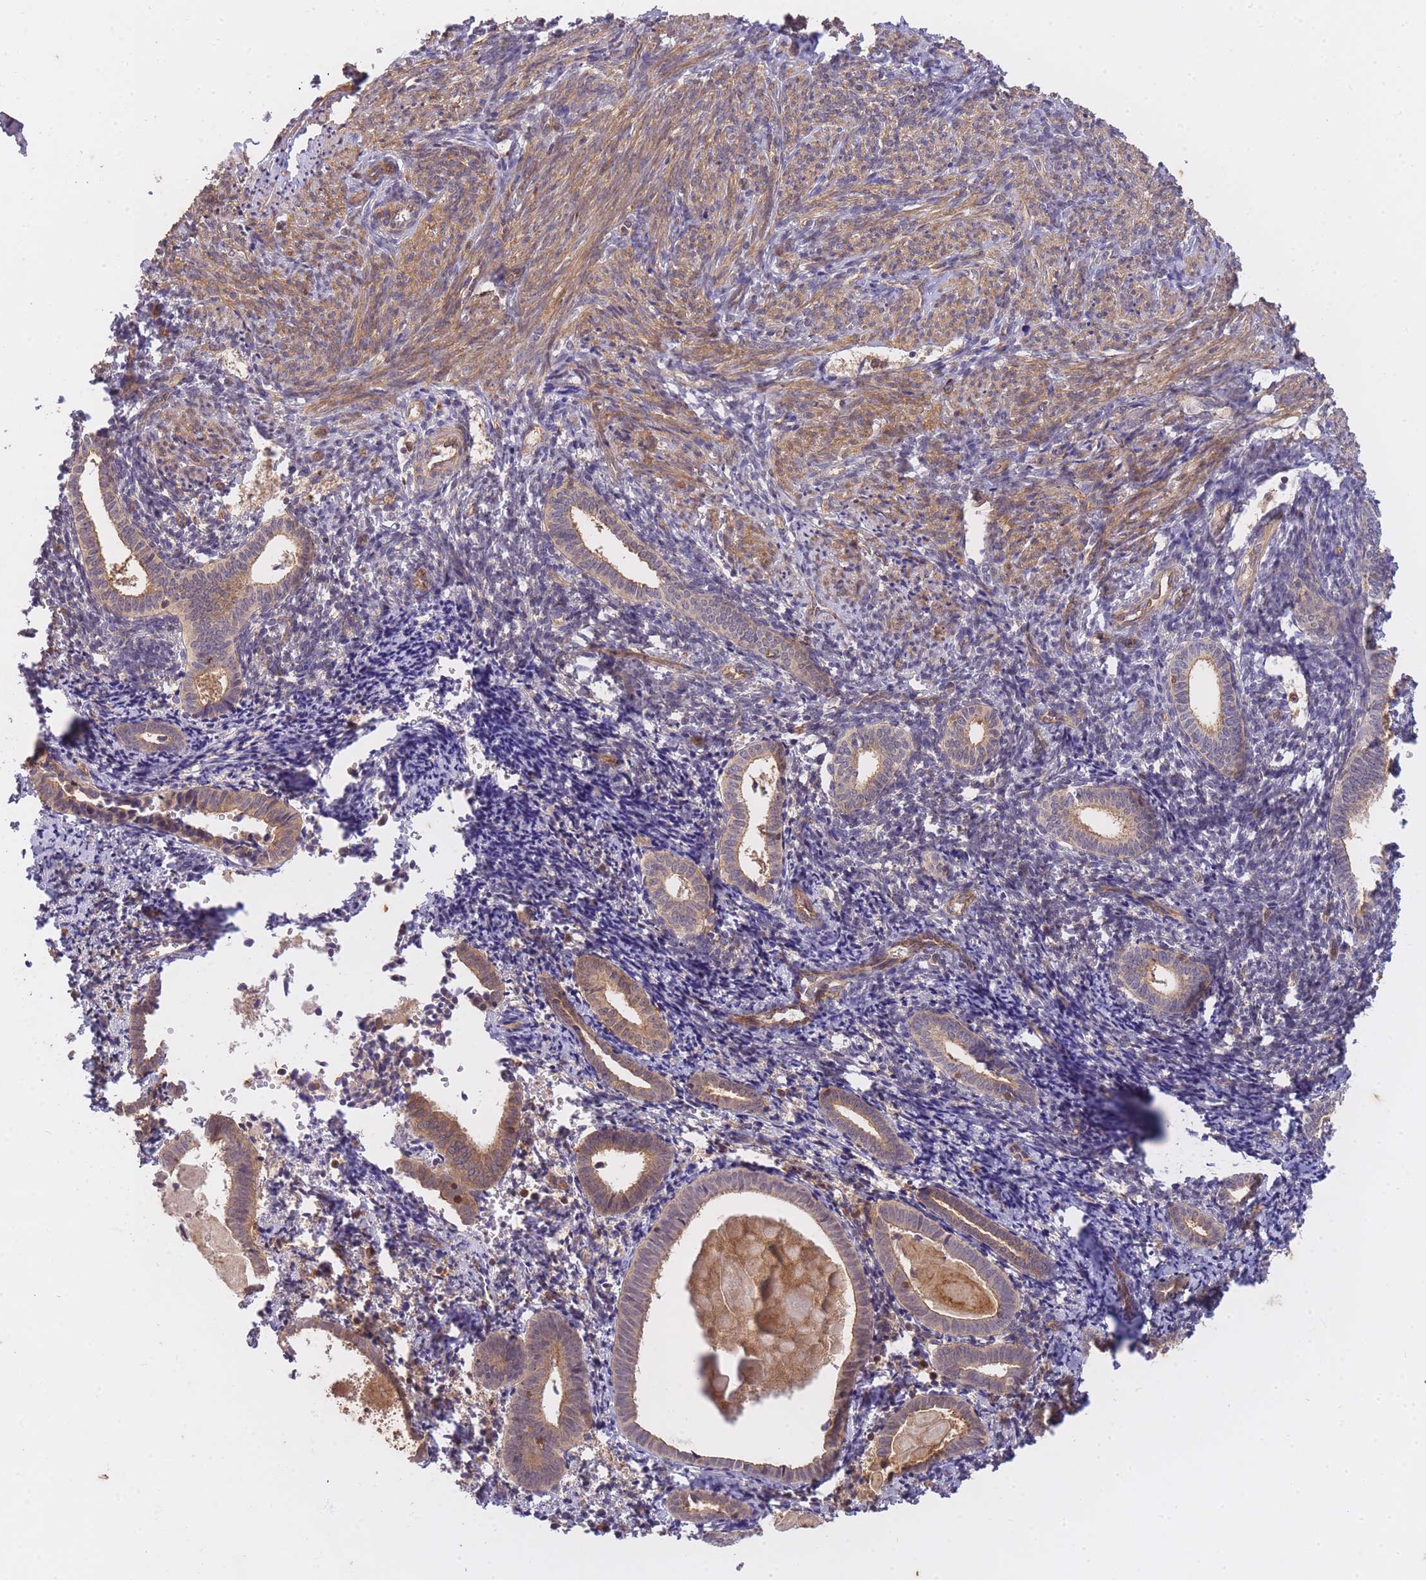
{"staining": {"intensity": "weak", "quantity": "25%-75%", "location": "cytoplasmic/membranous"}, "tissue": "endometrium", "cell_type": "Cells in endometrial stroma", "image_type": "normal", "snomed": [{"axis": "morphology", "description": "Normal tissue, NOS"}, {"axis": "topography", "description": "Endometrium"}], "caption": "High-magnification brightfield microscopy of unremarkable endometrium stained with DAB (3,3'-diaminobenzidine) (brown) and counterstained with hematoxylin (blue). cells in endometrial stroma exhibit weak cytoplasmic/membranous expression is appreciated in approximately25%-75% of cells.", "gene": "ST8SIA4", "patient": {"sex": "female", "age": 54}}